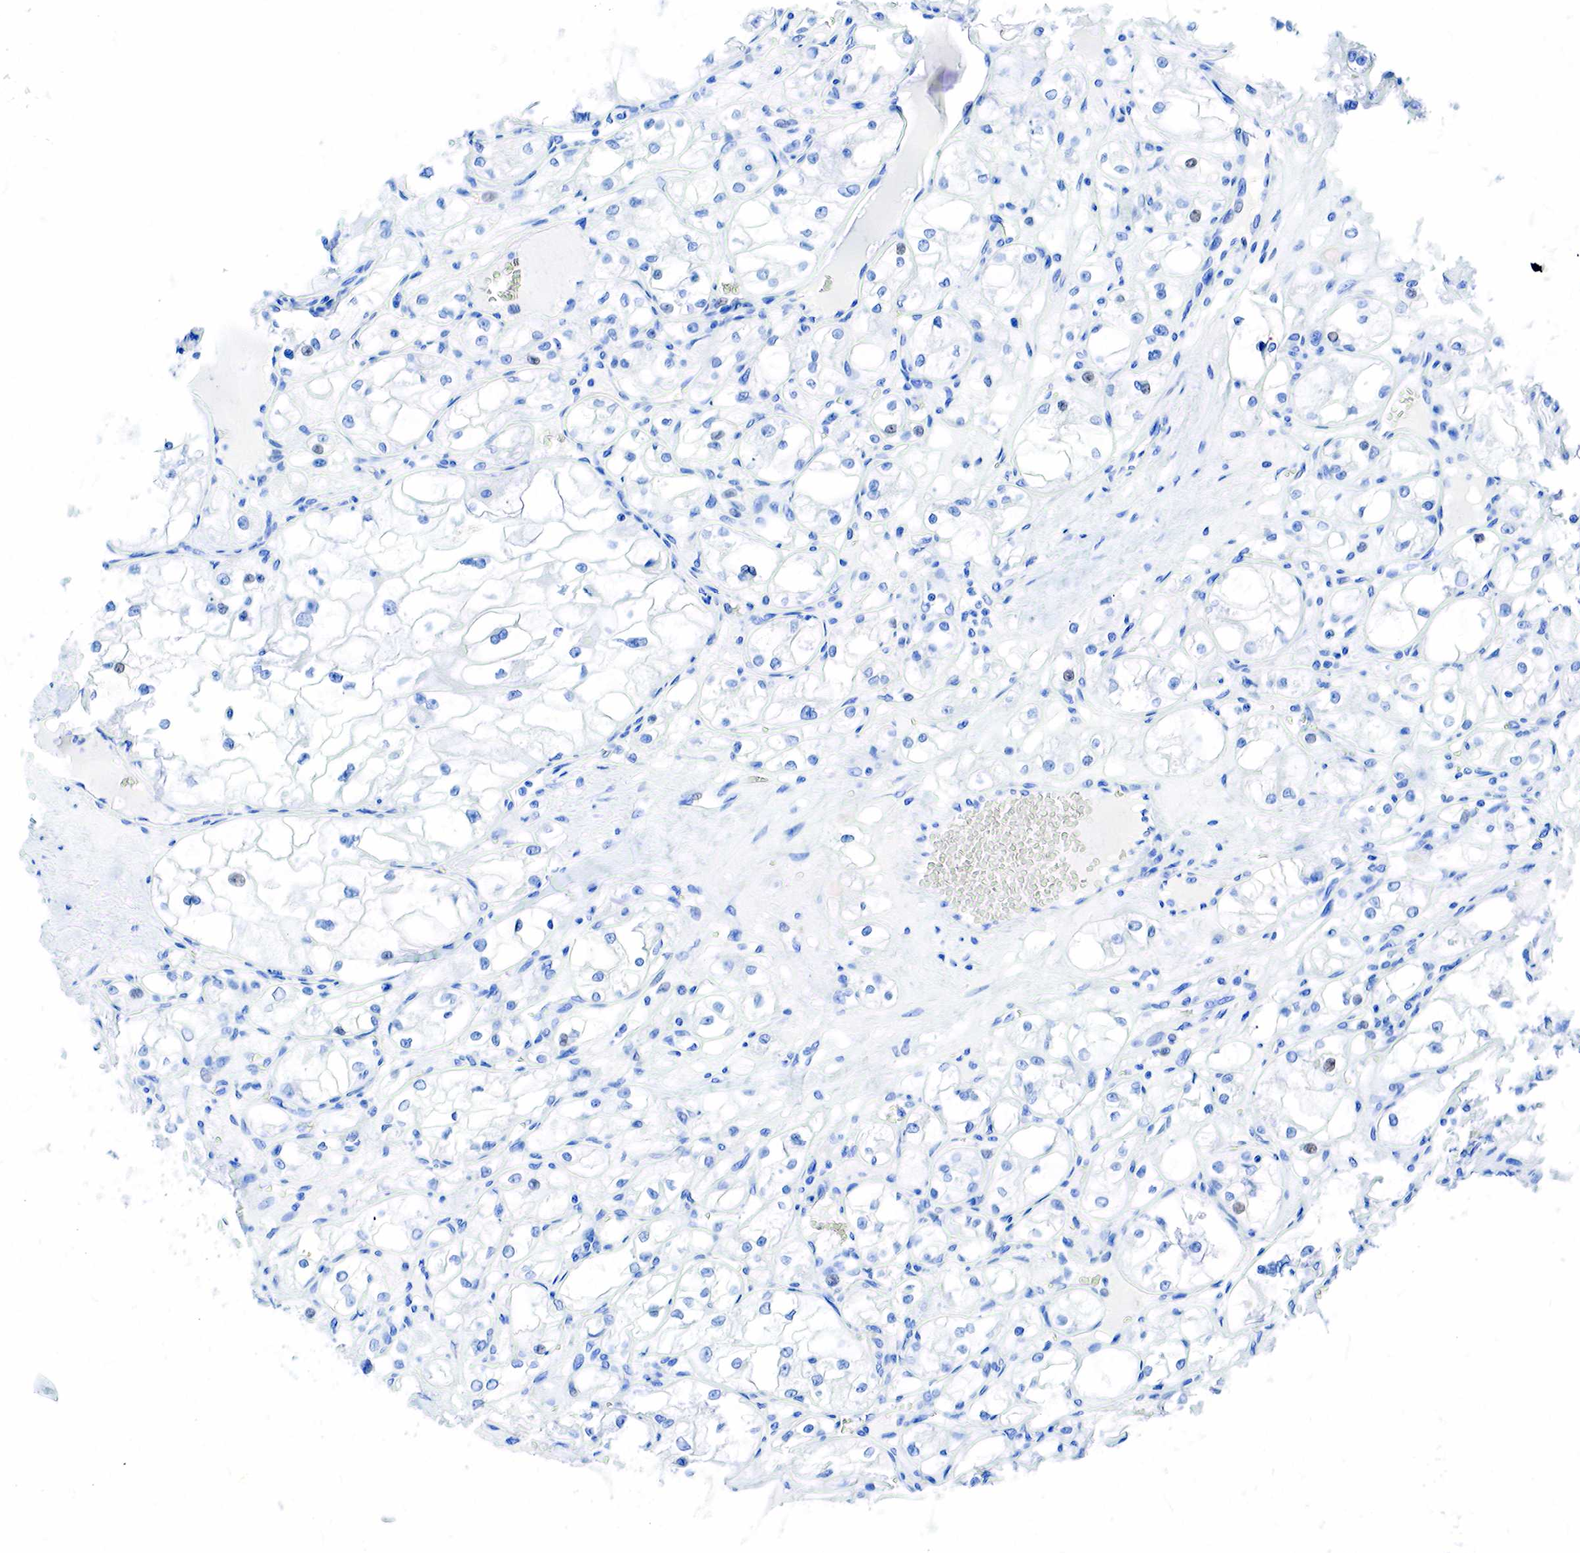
{"staining": {"intensity": "negative", "quantity": "none", "location": "none"}, "tissue": "renal cancer", "cell_type": "Tumor cells", "image_type": "cancer", "snomed": [{"axis": "morphology", "description": "Adenocarcinoma, NOS"}, {"axis": "topography", "description": "Kidney"}], "caption": "IHC of human renal cancer shows no staining in tumor cells. The staining is performed using DAB brown chromogen with nuclei counter-stained in using hematoxylin.", "gene": "INHA", "patient": {"sex": "male", "age": 61}}